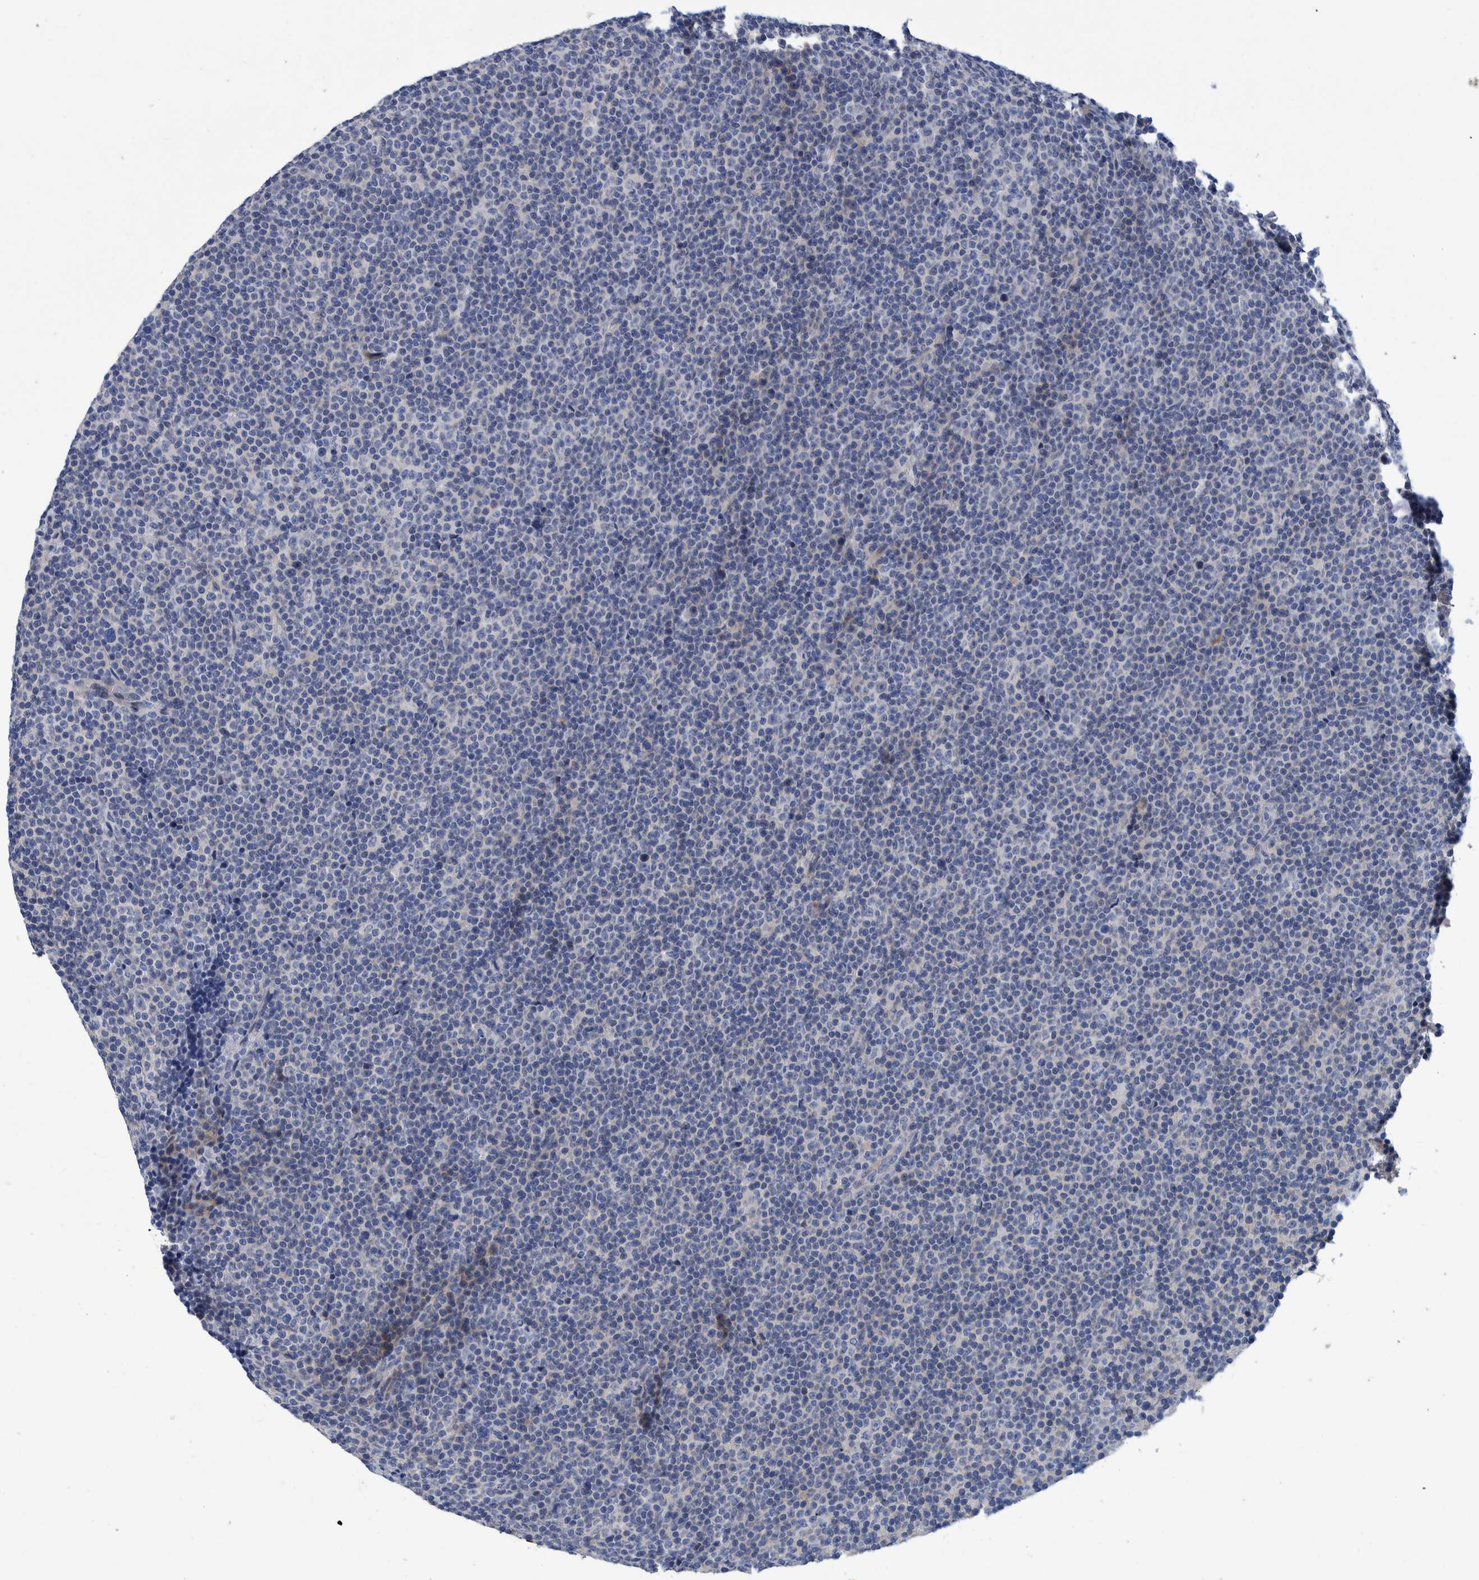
{"staining": {"intensity": "negative", "quantity": "none", "location": "none"}, "tissue": "lymphoma", "cell_type": "Tumor cells", "image_type": "cancer", "snomed": [{"axis": "morphology", "description": "Malignant lymphoma, non-Hodgkin's type, Low grade"}, {"axis": "topography", "description": "Lymph node"}], "caption": "Tumor cells show no significant protein expression in malignant lymphoma, non-Hodgkin's type (low-grade).", "gene": "MKS1", "patient": {"sex": "female", "age": 67}}